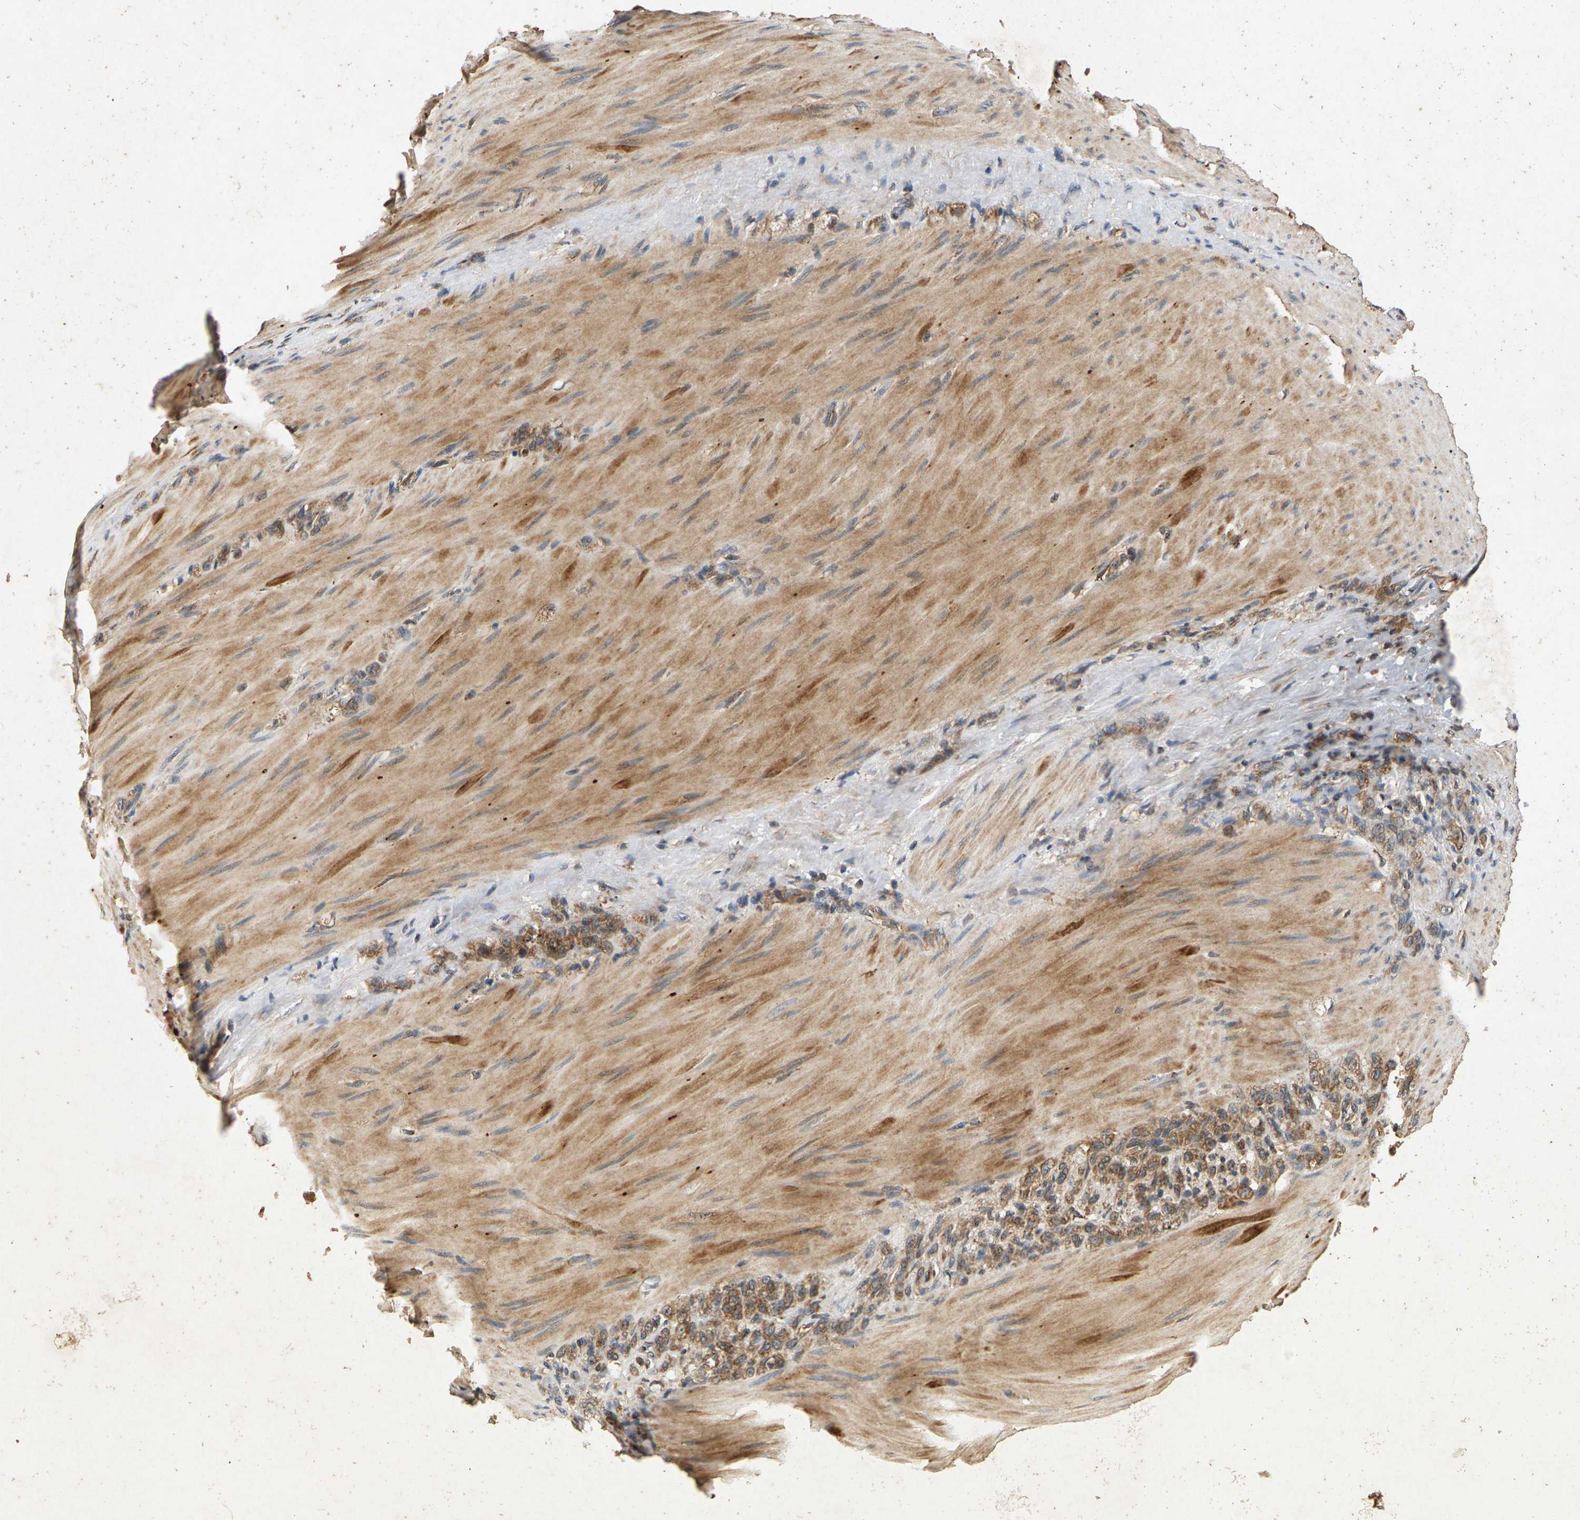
{"staining": {"intensity": "moderate", "quantity": ">75%", "location": "cytoplasmic/membranous"}, "tissue": "stomach cancer", "cell_type": "Tumor cells", "image_type": "cancer", "snomed": [{"axis": "morphology", "description": "Normal tissue, NOS"}, {"axis": "morphology", "description": "Adenocarcinoma, NOS"}, {"axis": "topography", "description": "Stomach"}], "caption": "Human stomach cancer stained with a brown dye exhibits moderate cytoplasmic/membranous positive expression in about >75% of tumor cells.", "gene": "CIDEC", "patient": {"sex": "male", "age": 82}}